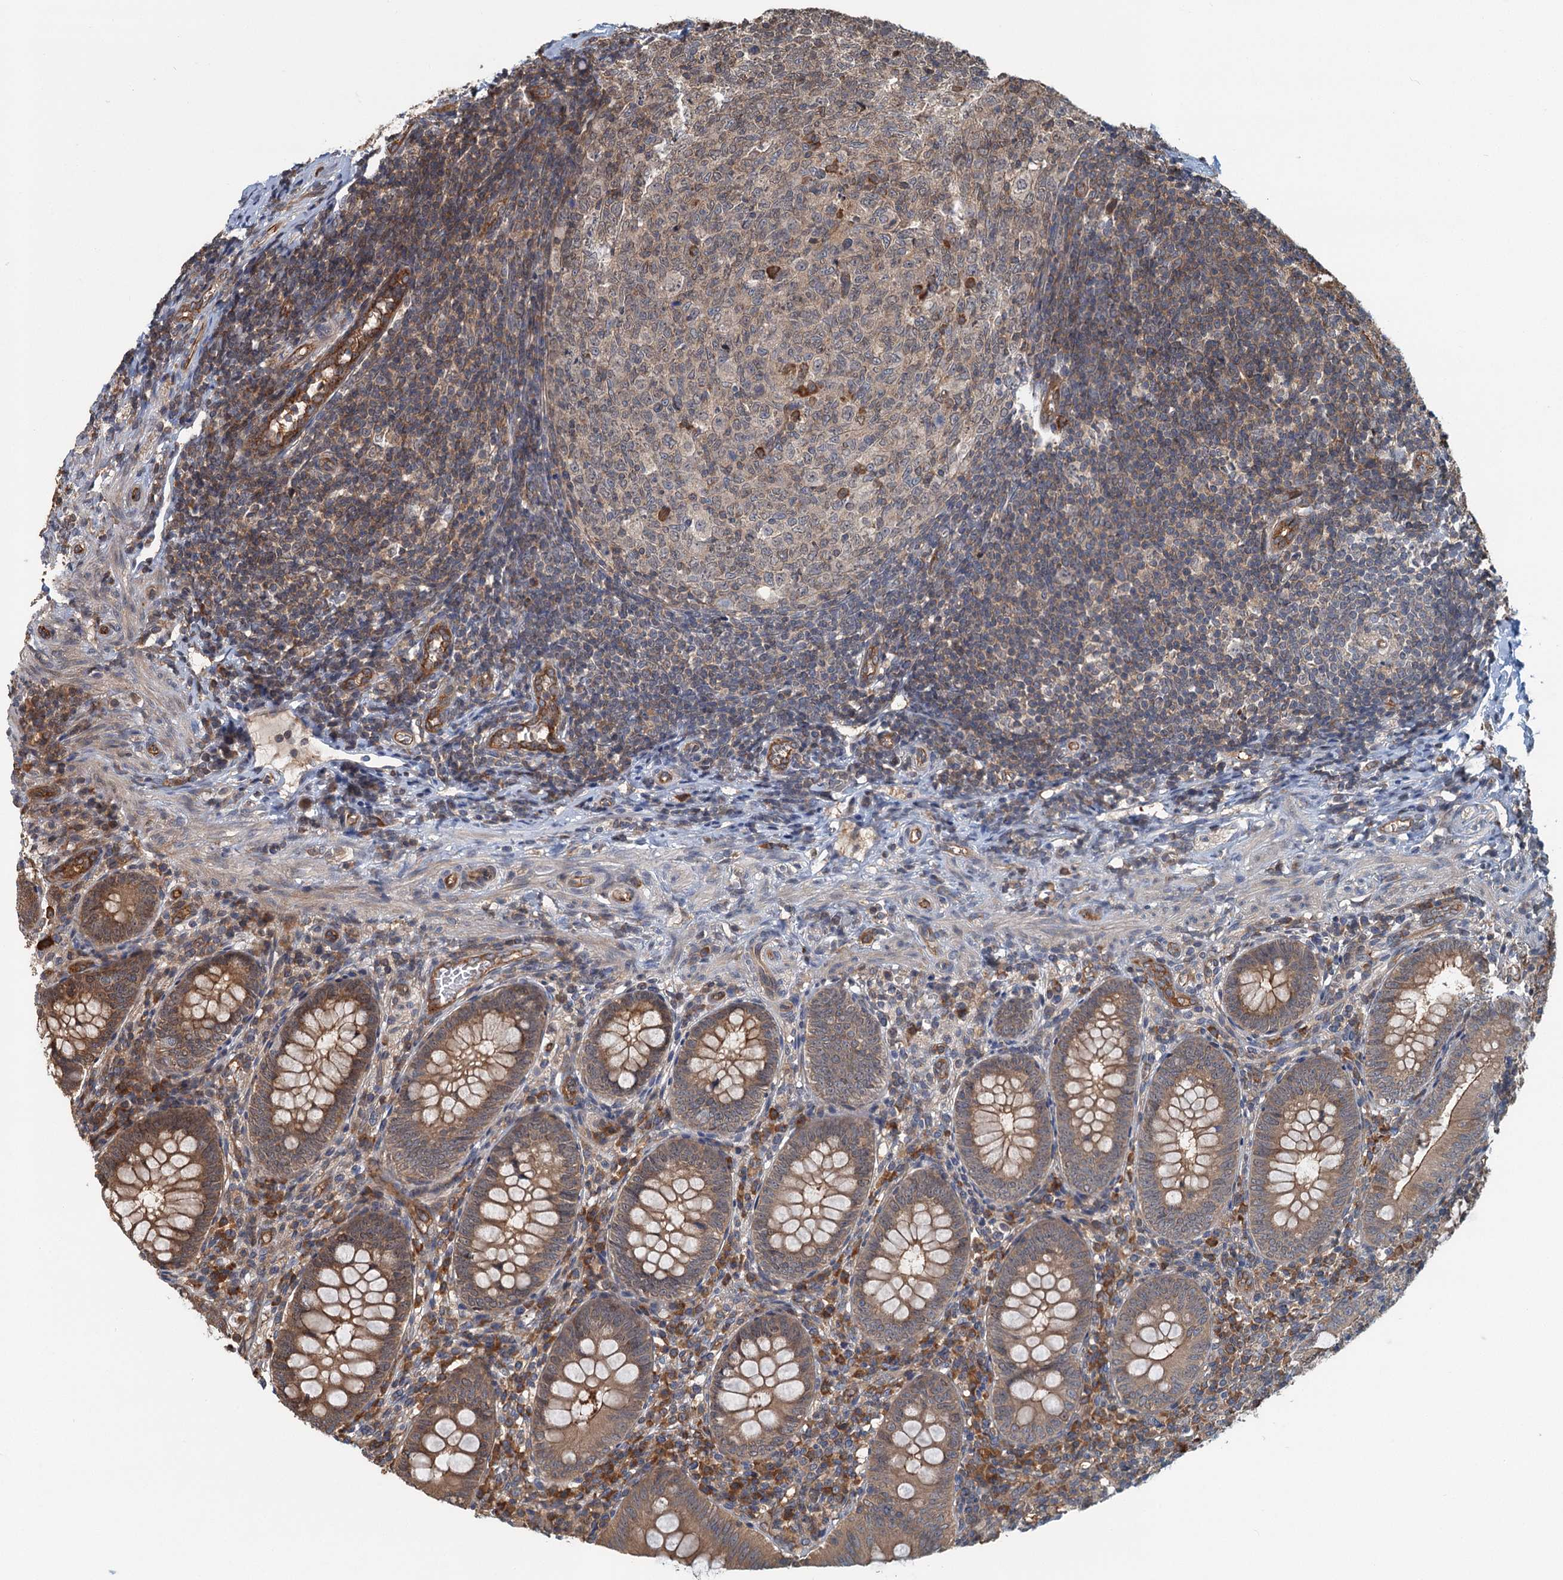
{"staining": {"intensity": "moderate", "quantity": ">75%", "location": "cytoplasmic/membranous"}, "tissue": "appendix", "cell_type": "Glandular cells", "image_type": "normal", "snomed": [{"axis": "morphology", "description": "Normal tissue, NOS"}, {"axis": "topography", "description": "Appendix"}], "caption": "High-magnification brightfield microscopy of benign appendix stained with DAB (3,3'-diaminobenzidine) (brown) and counterstained with hematoxylin (blue). glandular cells exhibit moderate cytoplasmic/membranous expression is identified in about>75% of cells.", "gene": "ZNF527", "patient": {"sex": "male", "age": 14}}